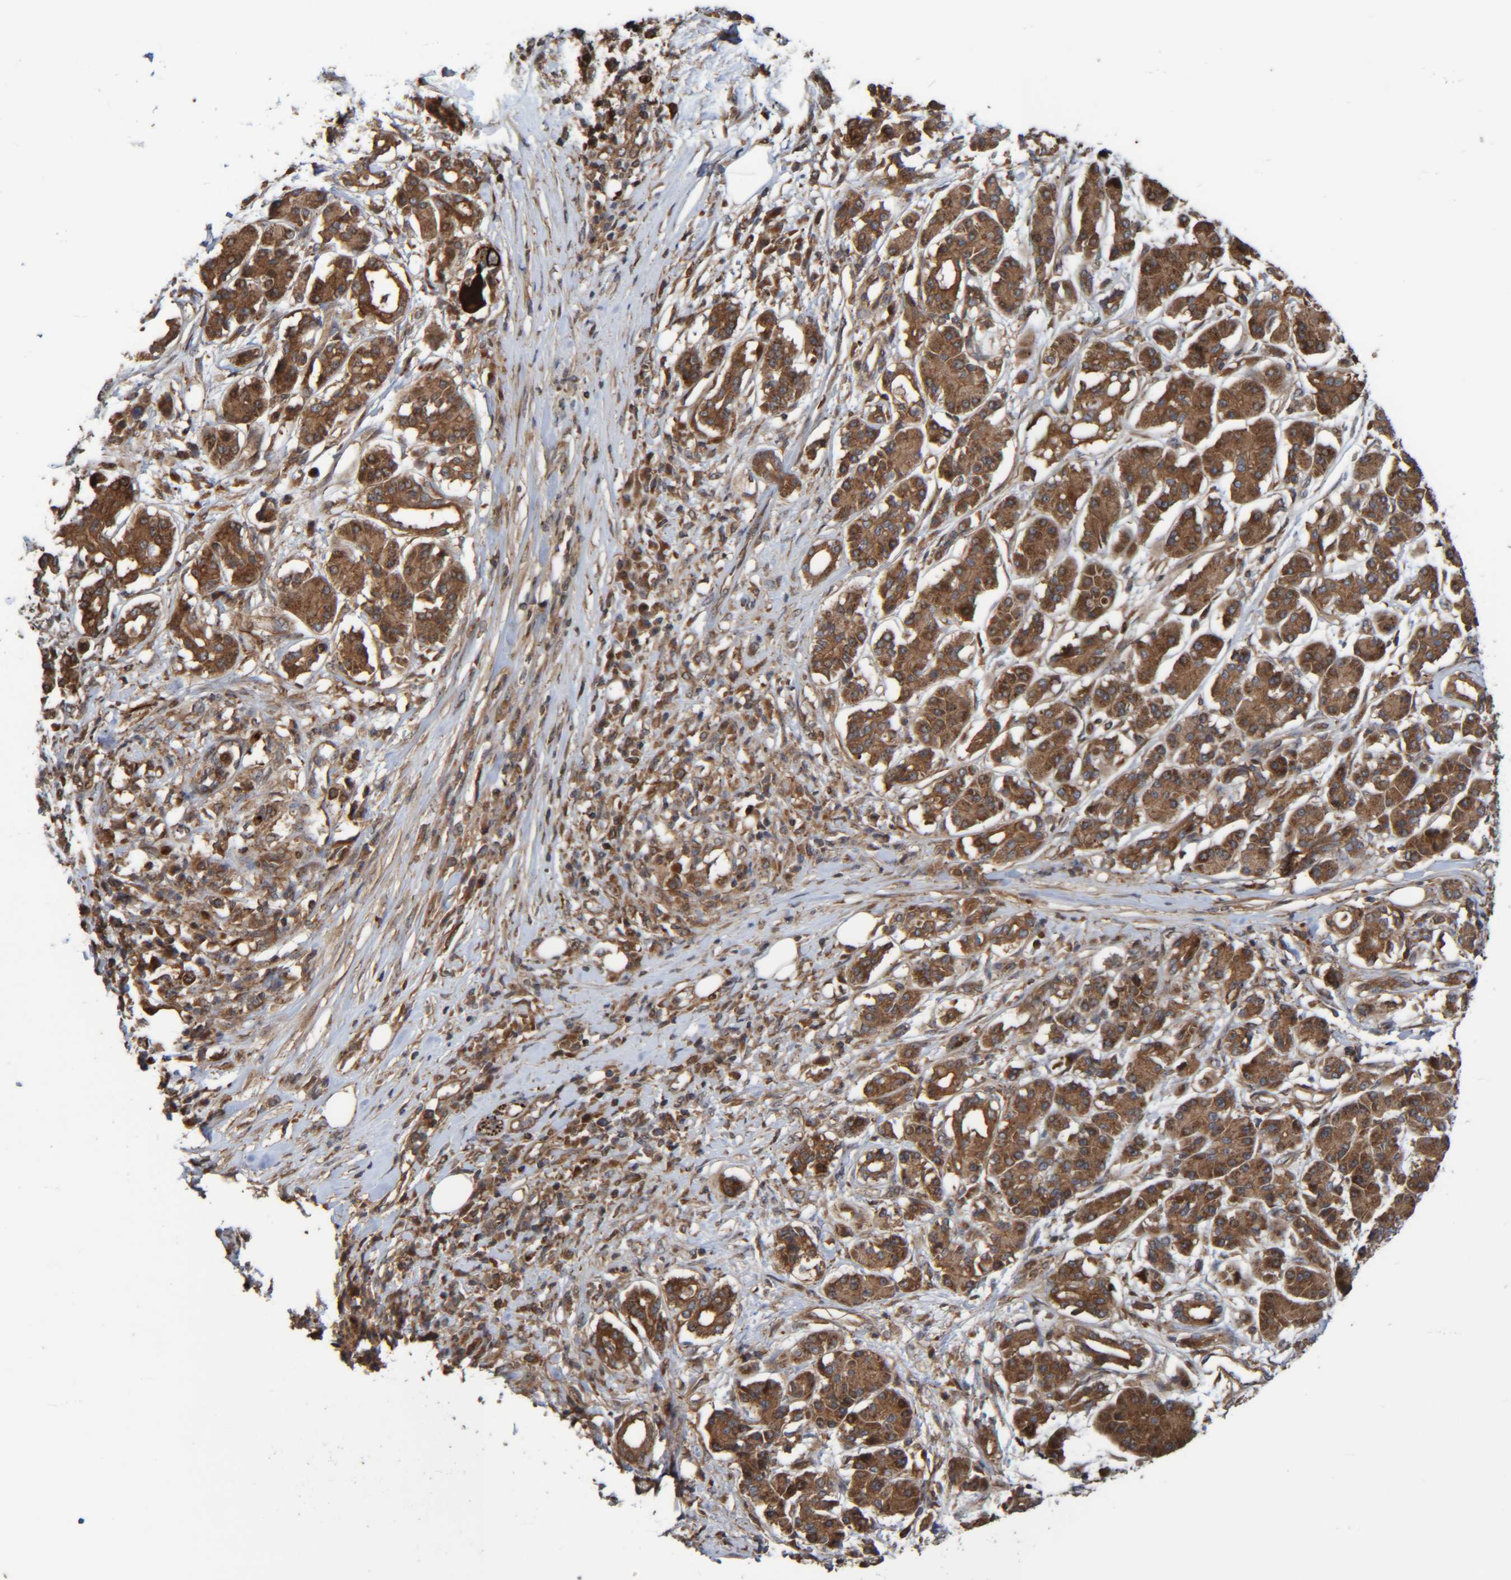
{"staining": {"intensity": "strong", "quantity": ">75%", "location": "cytoplasmic/membranous"}, "tissue": "pancreatic cancer", "cell_type": "Tumor cells", "image_type": "cancer", "snomed": [{"axis": "morphology", "description": "Adenocarcinoma, NOS"}, {"axis": "topography", "description": "Pancreas"}], "caption": "IHC image of pancreatic adenocarcinoma stained for a protein (brown), which shows high levels of strong cytoplasmic/membranous staining in about >75% of tumor cells.", "gene": "CCDC57", "patient": {"sex": "female", "age": 56}}